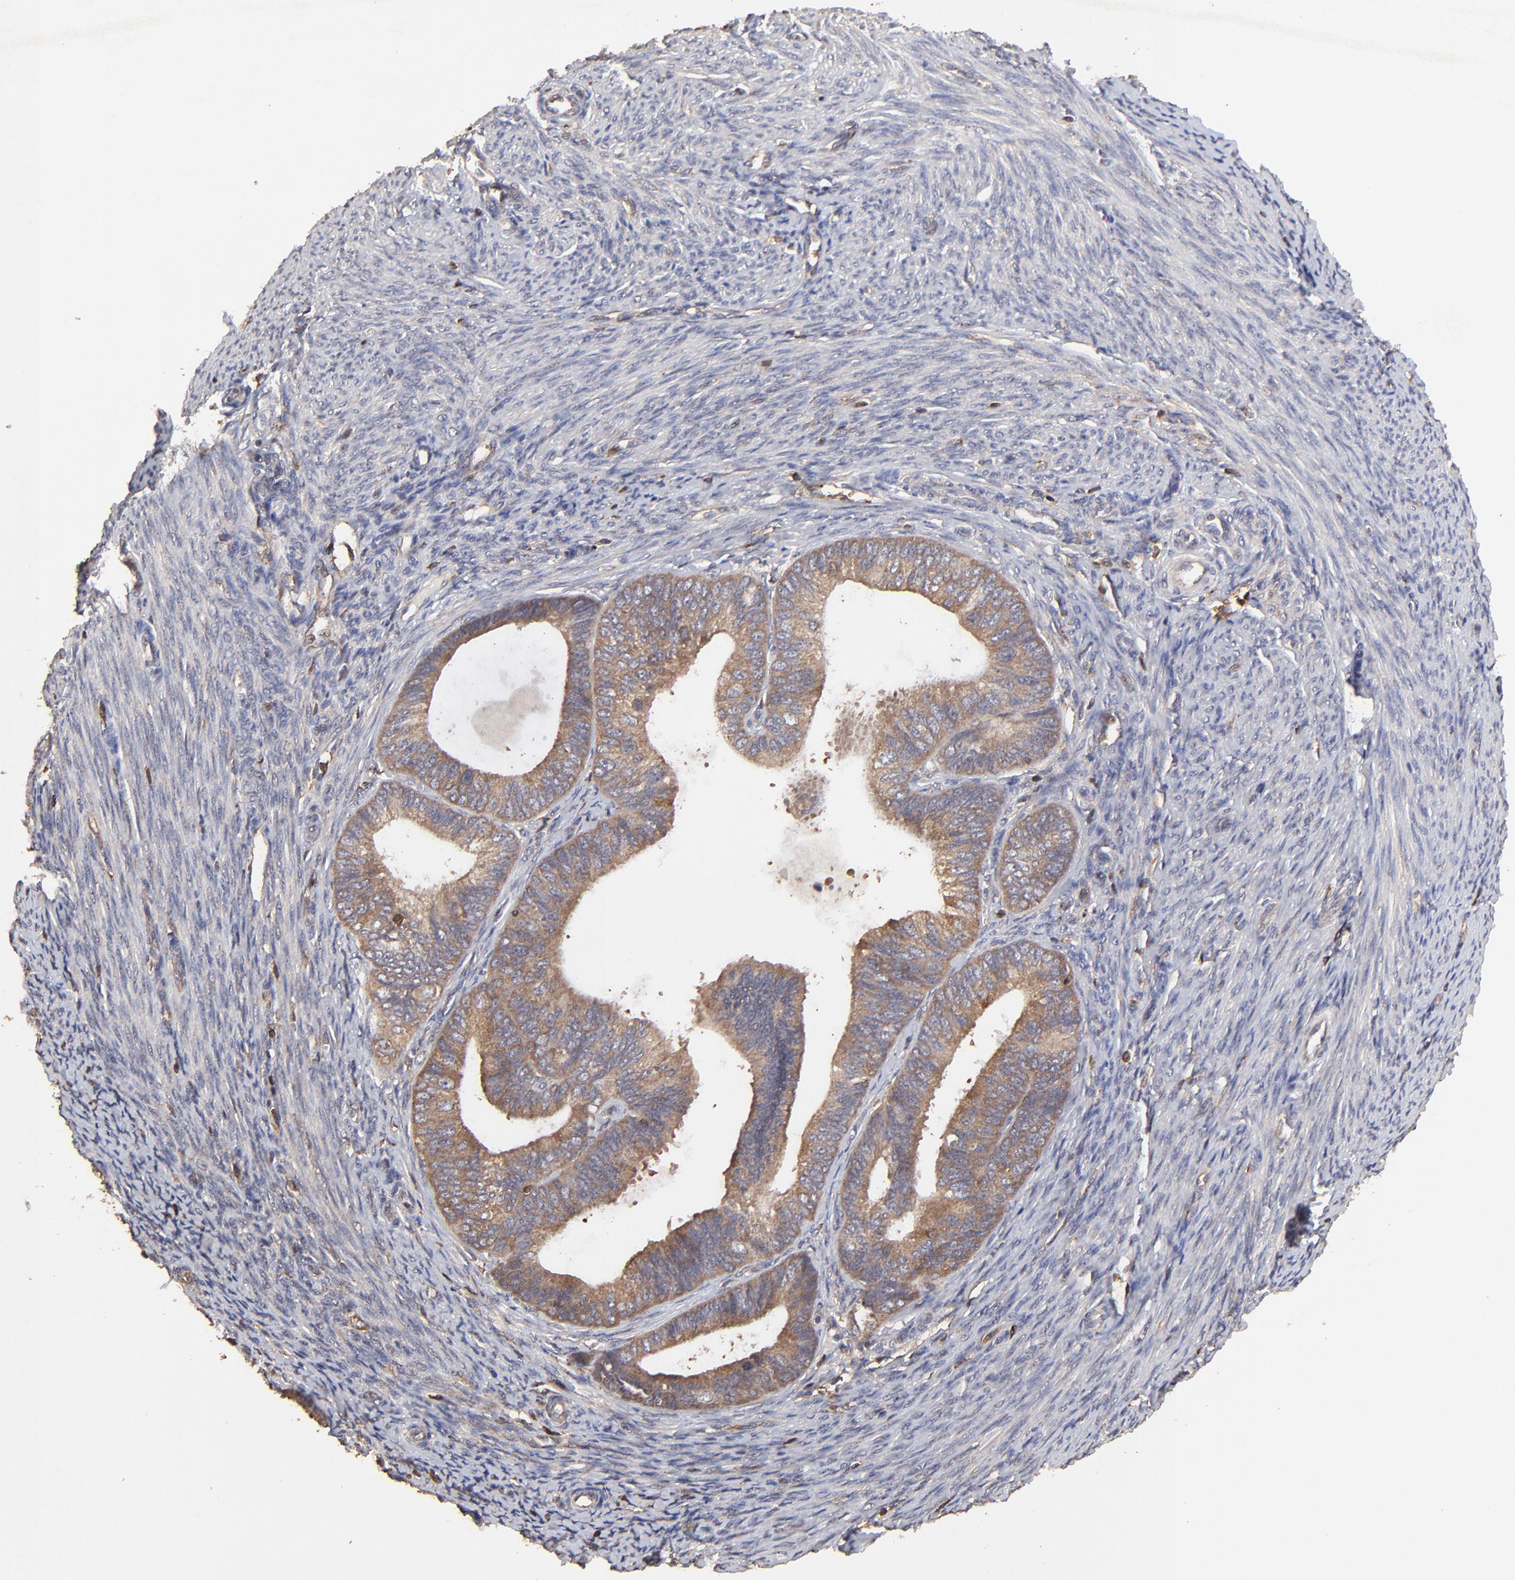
{"staining": {"intensity": "moderate", "quantity": ">75%", "location": "cytoplasmic/membranous"}, "tissue": "endometrial cancer", "cell_type": "Tumor cells", "image_type": "cancer", "snomed": [{"axis": "morphology", "description": "Adenocarcinoma, NOS"}, {"axis": "topography", "description": "Endometrium"}], "caption": "About >75% of tumor cells in human endometrial adenocarcinoma reveal moderate cytoplasmic/membranous protein staining as visualized by brown immunohistochemical staining.", "gene": "STON2", "patient": {"sex": "female", "age": 63}}